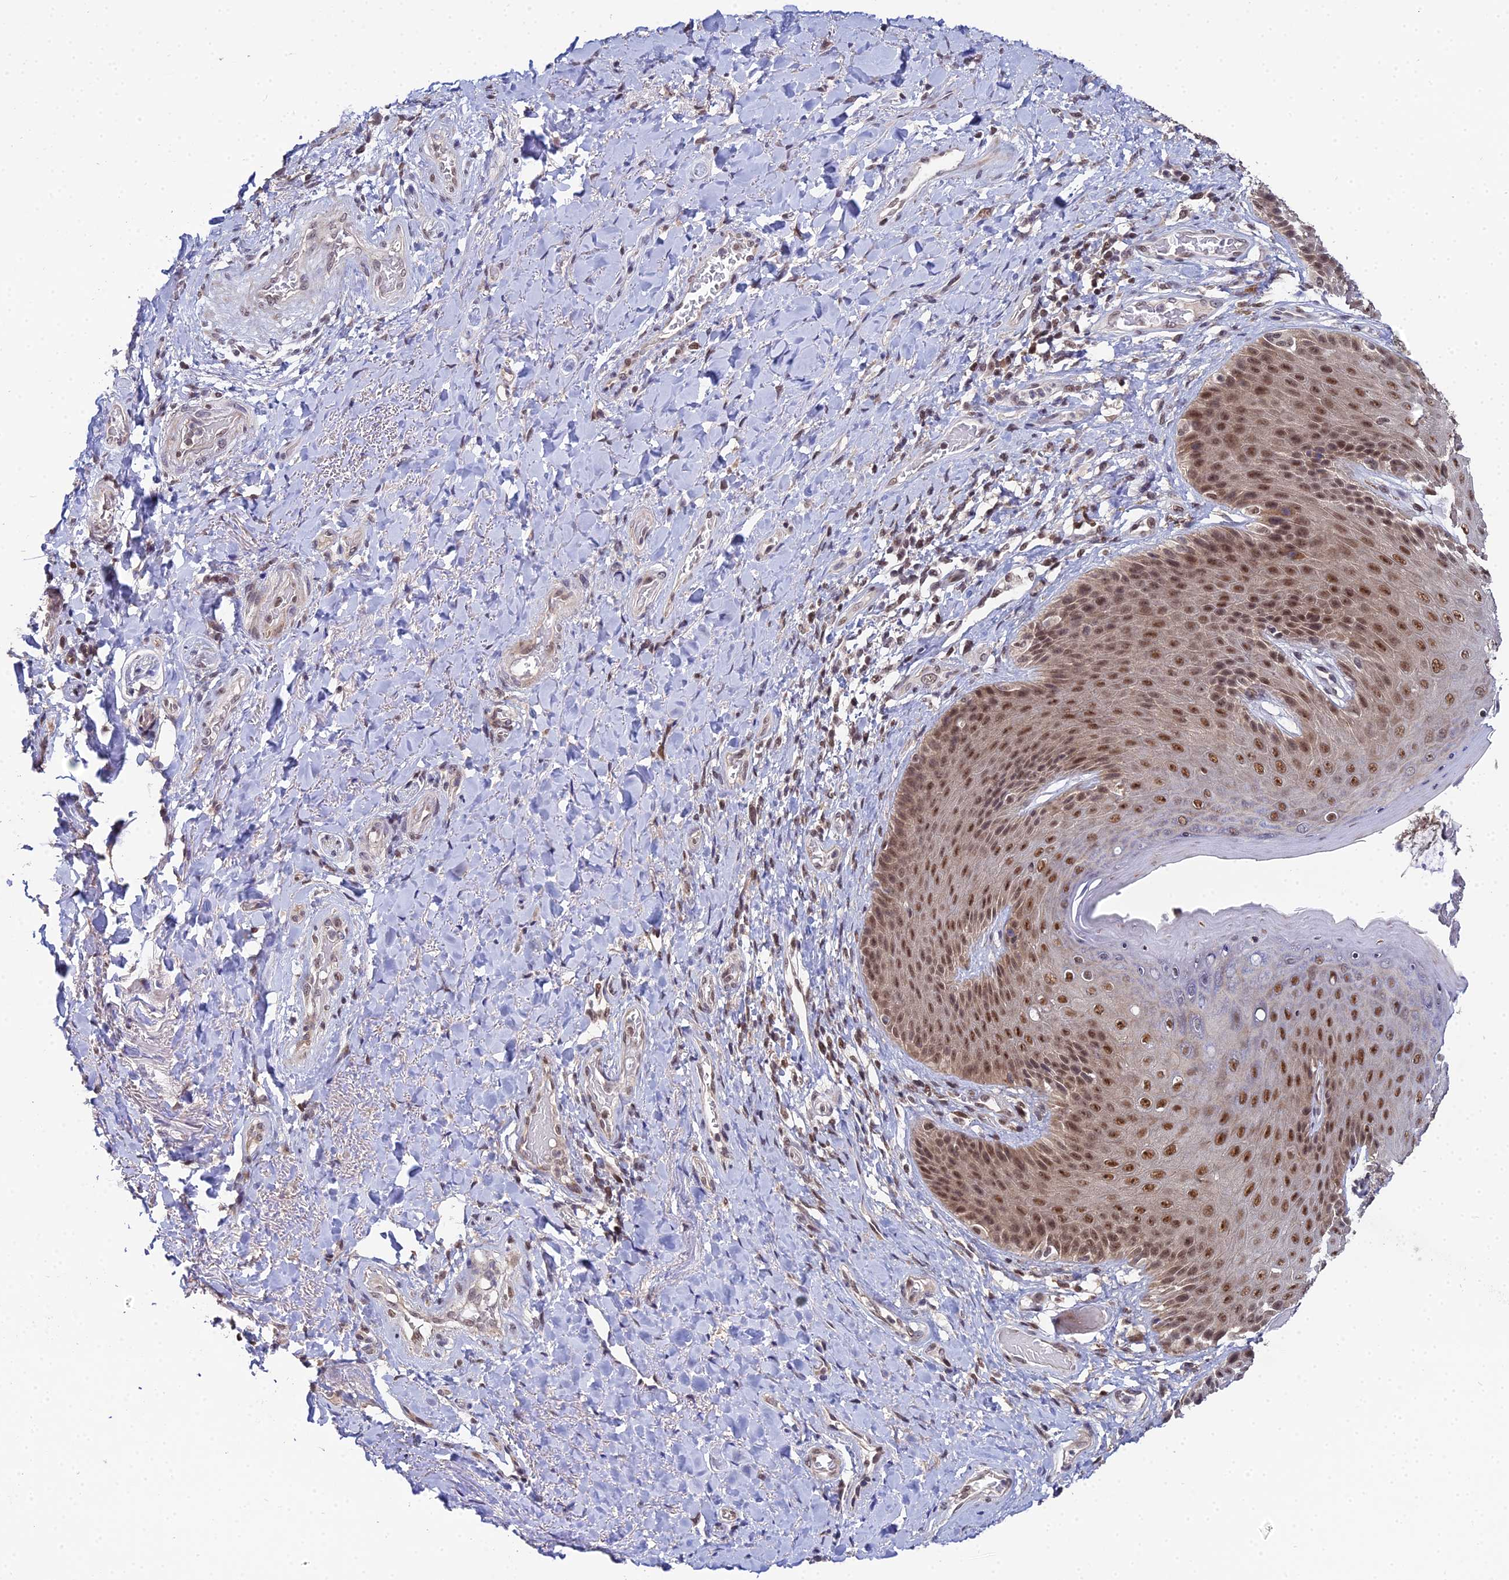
{"staining": {"intensity": "moderate", "quantity": ">75%", "location": "cytoplasmic/membranous,nuclear"}, "tissue": "skin", "cell_type": "Epidermal cells", "image_type": "normal", "snomed": [{"axis": "morphology", "description": "Normal tissue, NOS"}, {"axis": "topography", "description": "Anal"}], "caption": "DAB immunohistochemical staining of benign skin shows moderate cytoplasmic/membranous,nuclear protein expression in about >75% of epidermal cells.", "gene": "BIVM", "patient": {"sex": "female", "age": 89}}